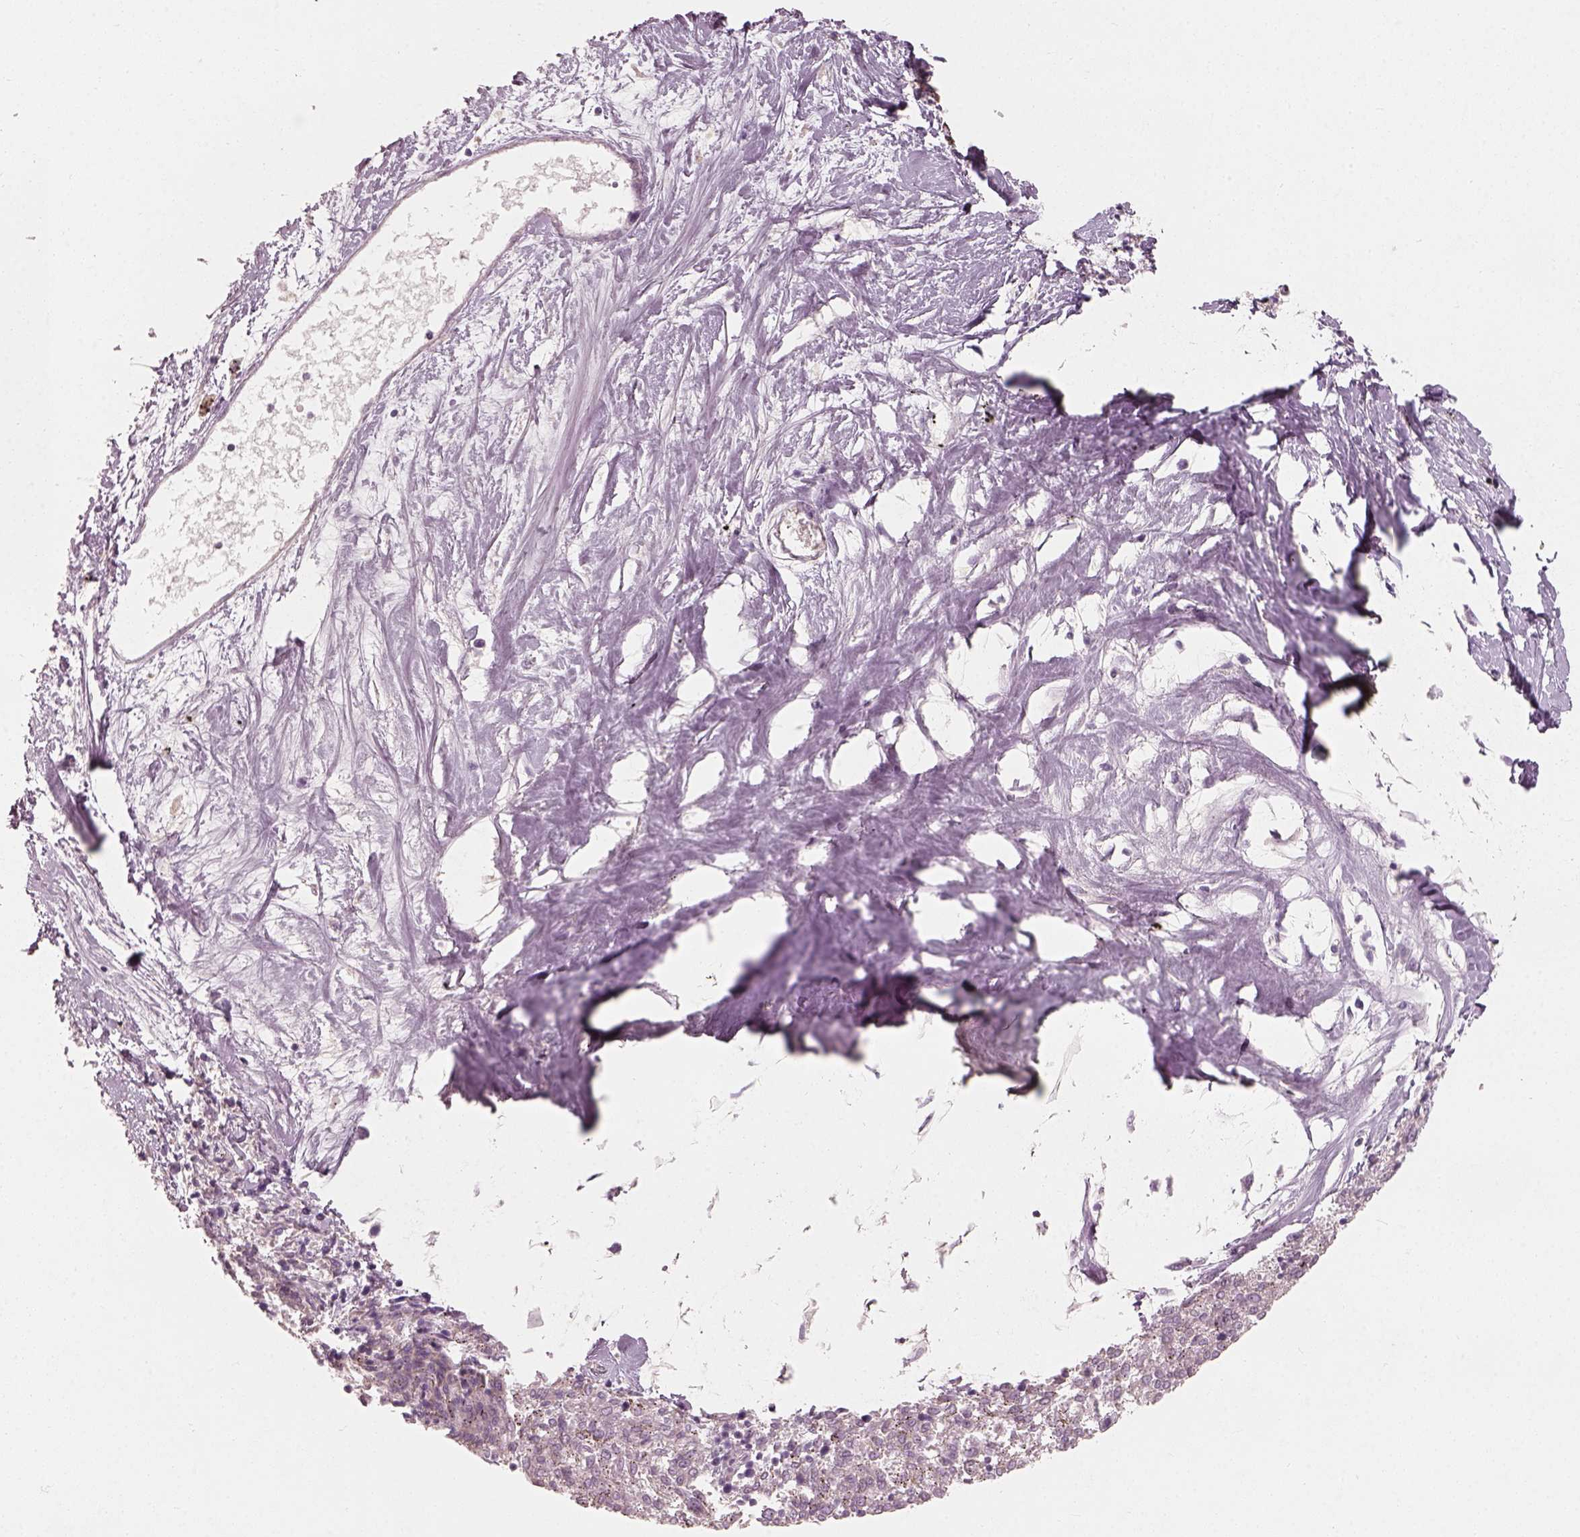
{"staining": {"intensity": "negative", "quantity": "none", "location": "none"}, "tissue": "melanoma", "cell_type": "Tumor cells", "image_type": "cancer", "snomed": [{"axis": "morphology", "description": "Malignant melanoma, NOS"}, {"axis": "topography", "description": "Skin"}], "caption": "Melanoma was stained to show a protein in brown. There is no significant positivity in tumor cells. The staining is performed using DAB (3,3'-diaminobenzidine) brown chromogen with nuclei counter-stained in using hematoxylin.", "gene": "CDS1", "patient": {"sex": "female", "age": 72}}